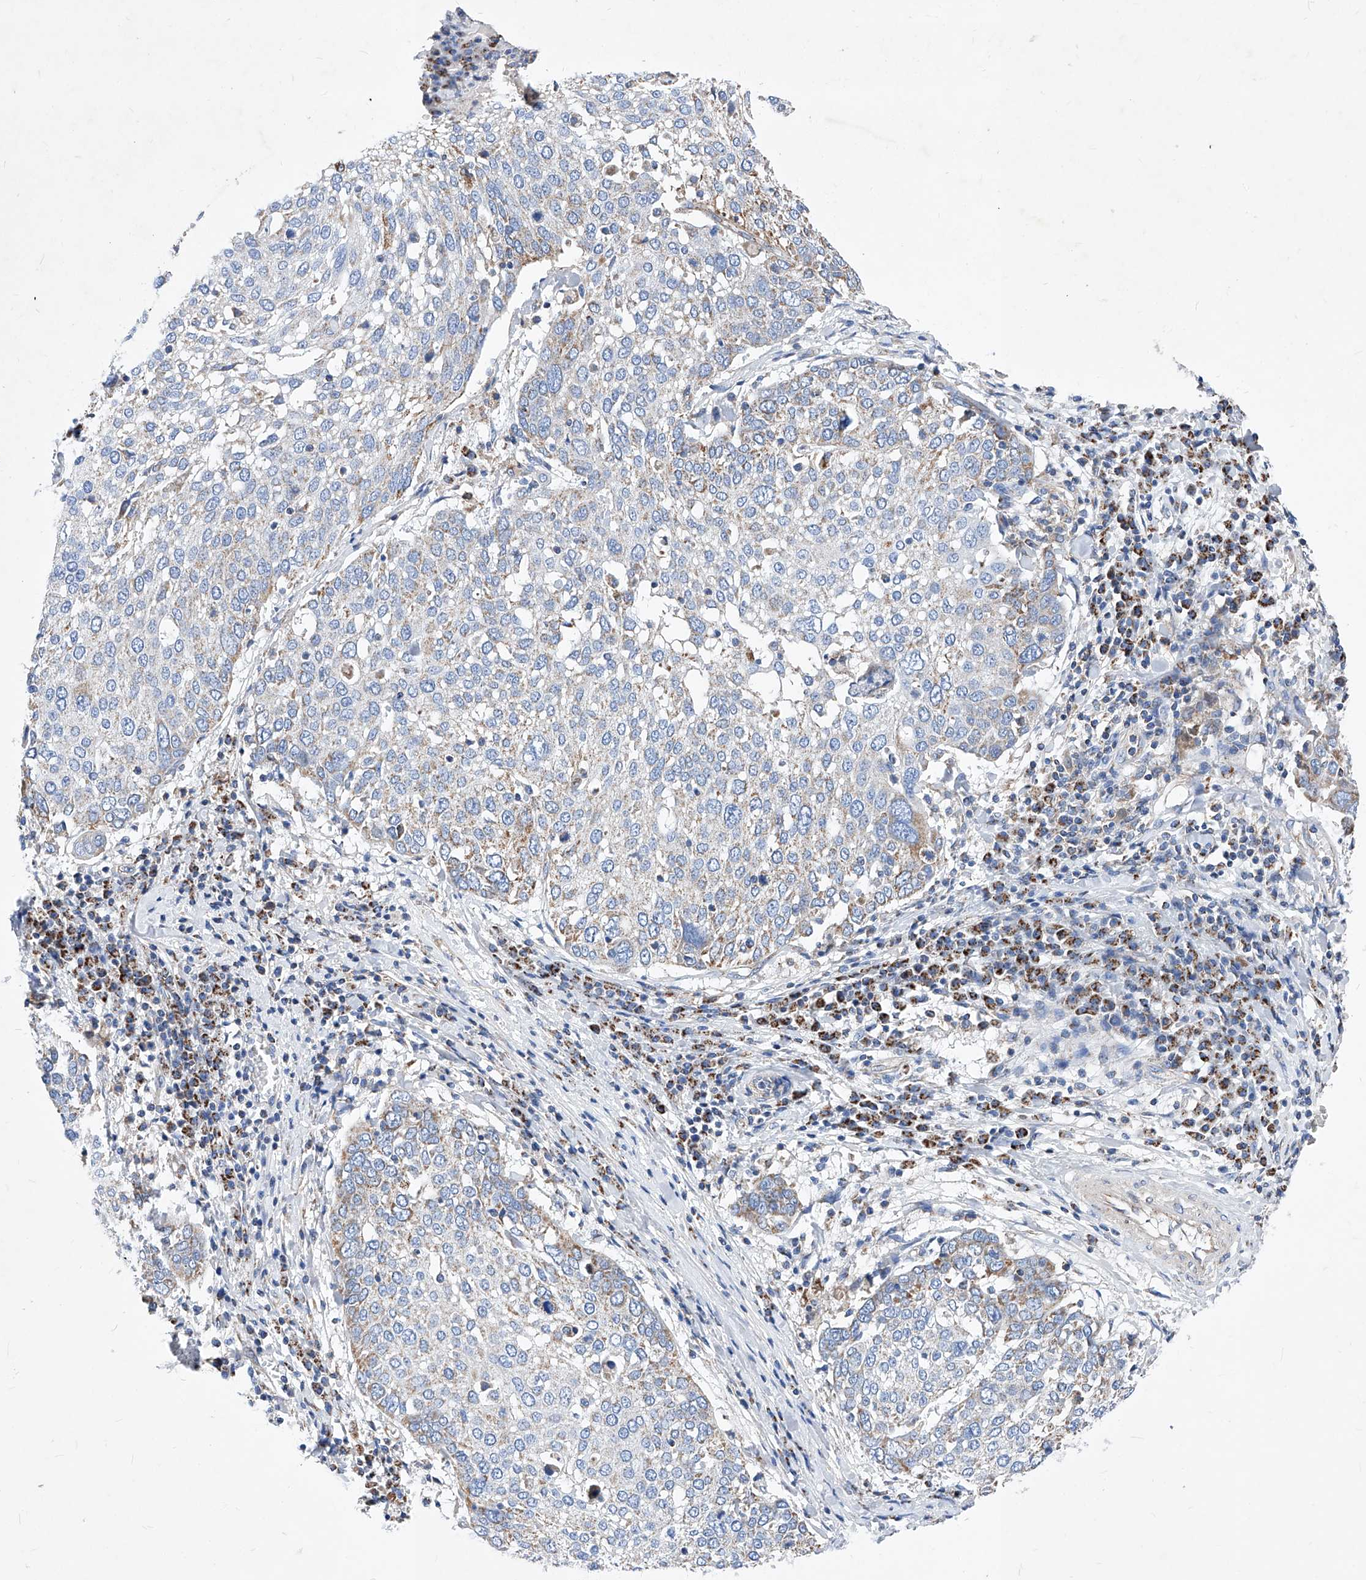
{"staining": {"intensity": "weak", "quantity": ">75%", "location": "cytoplasmic/membranous"}, "tissue": "lung cancer", "cell_type": "Tumor cells", "image_type": "cancer", "snomed": [{"axis": "morphology", "description": "Squamous cell carcinoma, NOS"}, {"axis": "topography", "description": "Lung"}], "caption": "Immunohistochemical staining of human squamous cell carcinoma (lung) displays low levels of weak cytoplasmic/membranous expression in about >75% of tumor cells.", "gene": "HRNR", "patient": {"sex": "male", "age": 65}}